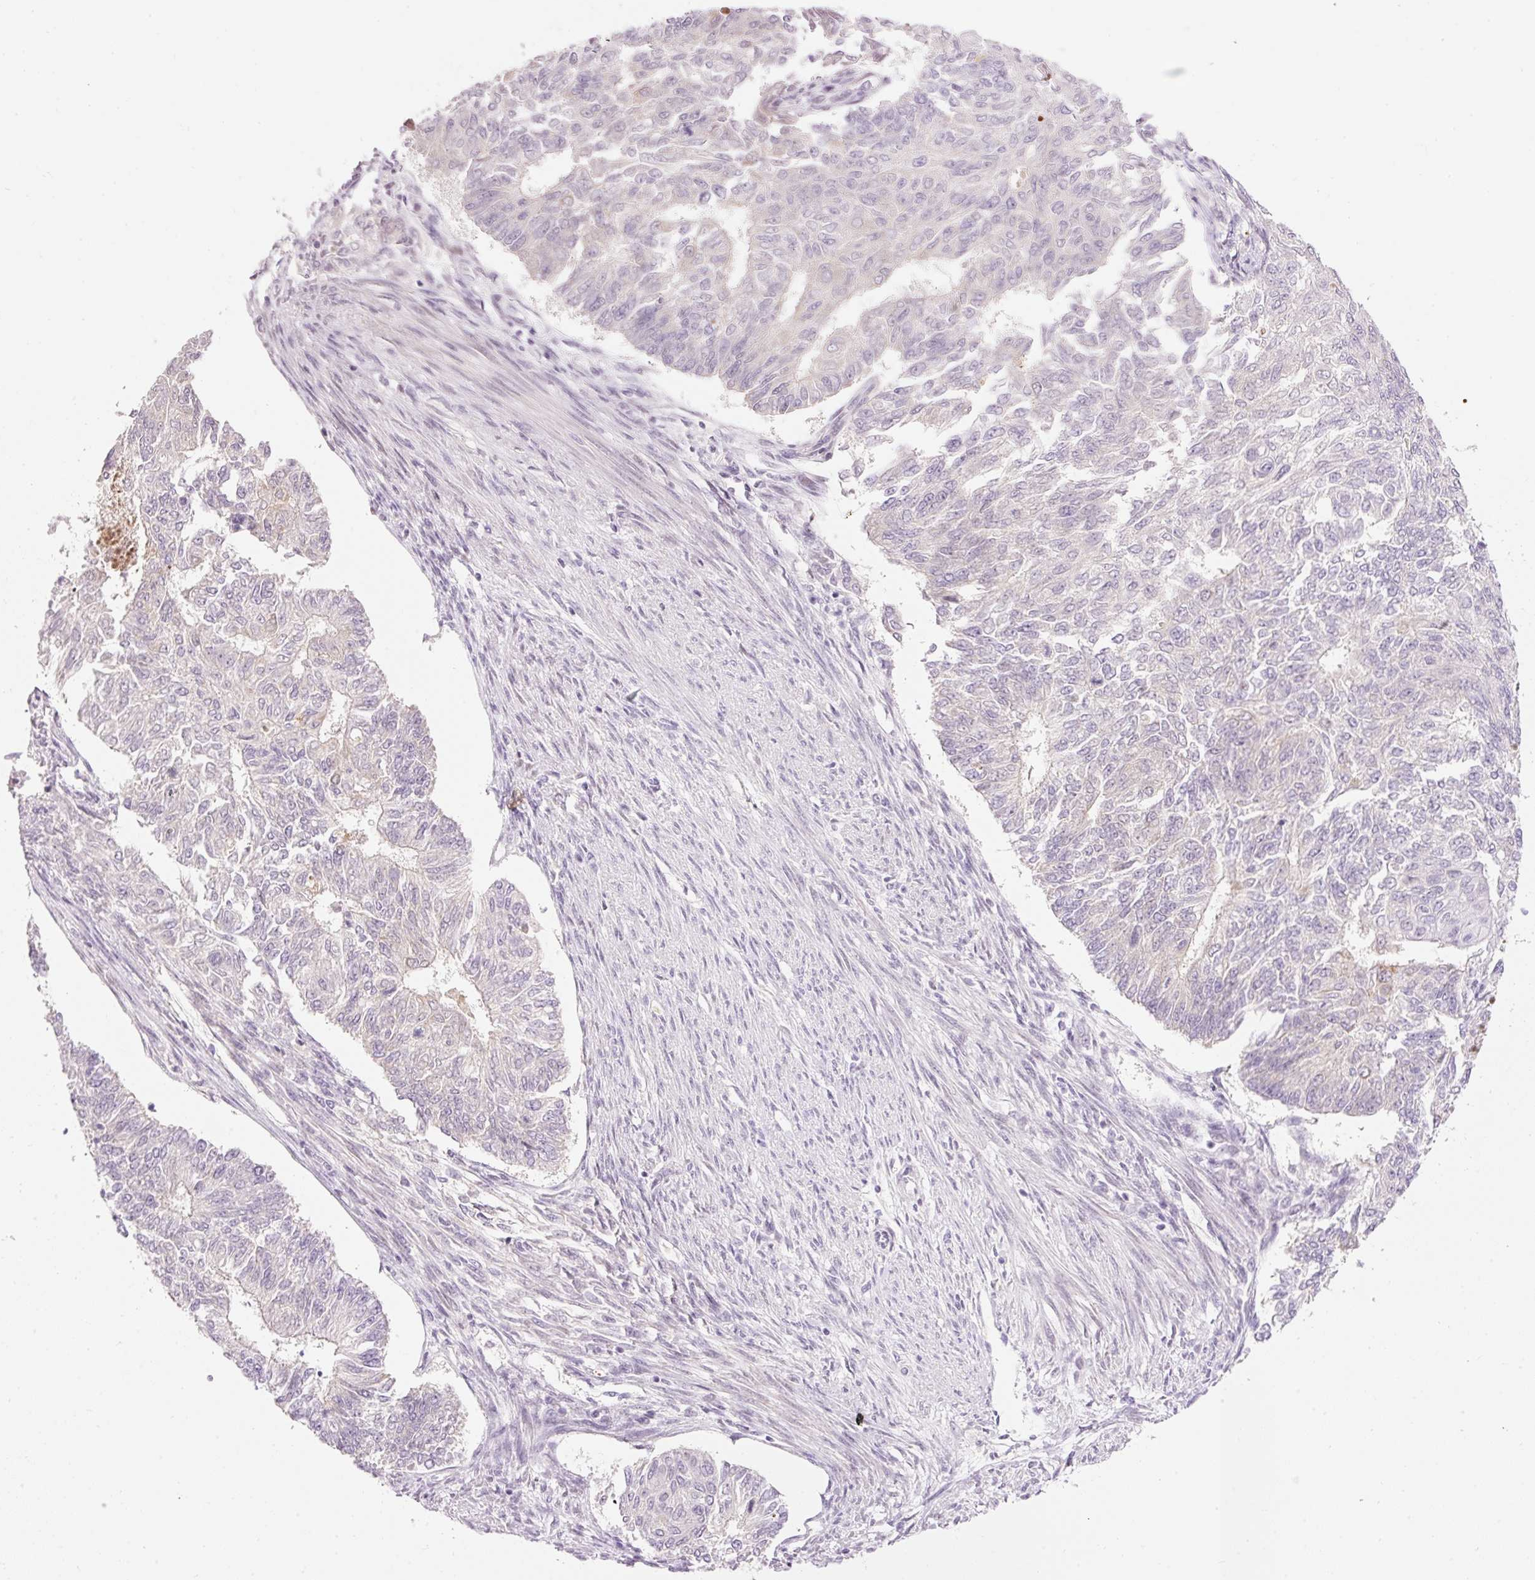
{"staining": {"intensity": "negative", "quantity": "none", "location": "none"}, "tissue": "endometrial cancer", "cell_type": "Tumor cells", "image_type": "cancer", "snomed": [{"axis": "morphology", "description": "Adenocarcinoma, NOS"}, {"axis": "topography", "description": "Endometrium"}], "caption": "There is no significant staining in tumor cells of endometrial cancer (adenocarcinoma). (Immunohistochemistry, brightfield microscopy, high magnification).", "gene": "ABHD11", "patient": {"sex": "female", "age": 32}}